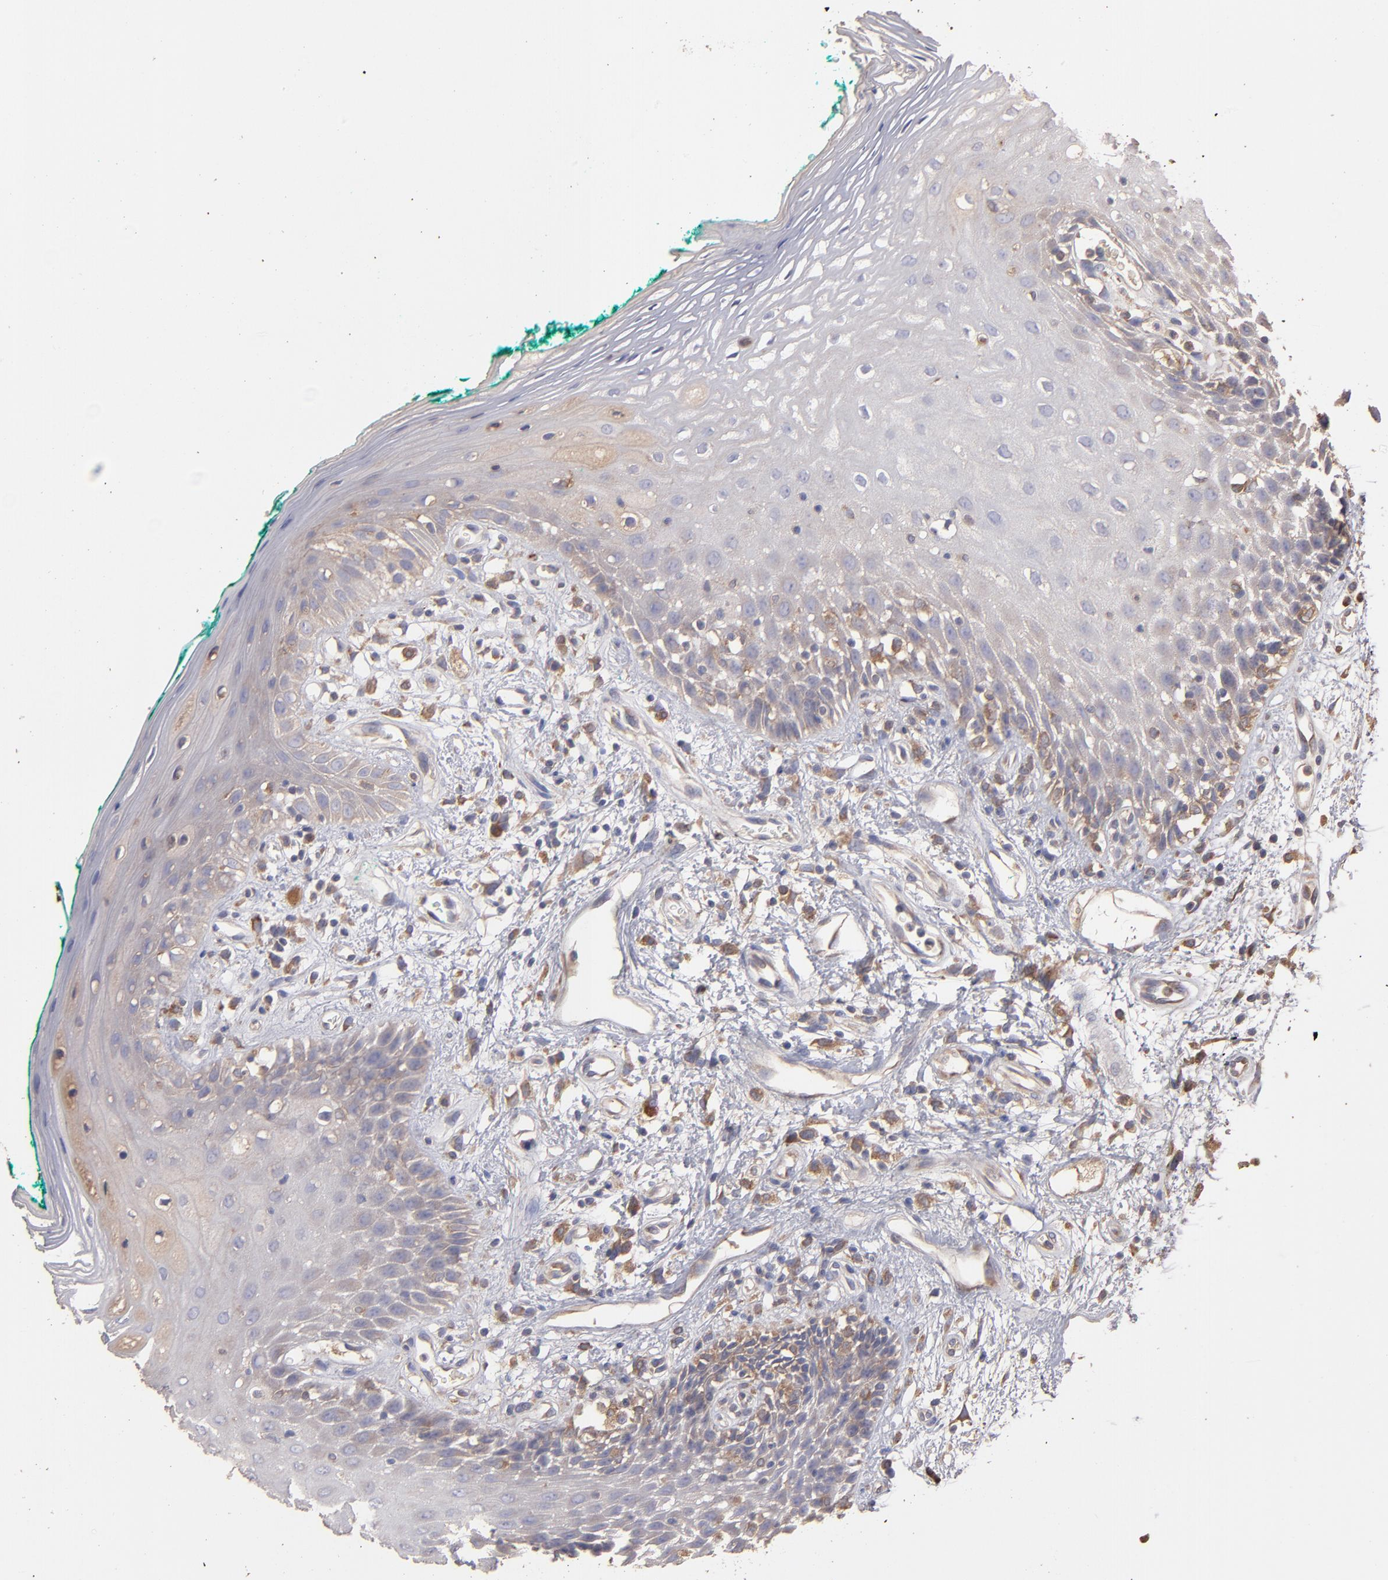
{"staining": {"intensity": "negative", "quantity": "none", "location": "none"}, "tissue": "oral mucosa", "cell_type": "Squamous epithelial cells", "image_type": "normal", "snomed": [{"axis": "morphology", "description": "Normal tissue, NOS"}, {"axis": "morphology", "description": "Squamous cell carcinoma, NOS"}, {"axis": "topography", "description": "Skeletal muscle"}, {"axis": "topography", "description": "Oral tissue"}, {"axis": "topography", "description": "Head-Neck"}], "caption": "IHC micrograph of benign oral mucosa: human oral mucosa stained with DAB (3,3'-diaminobenzidine) shows no significant protein expression in squamous epithelial cells.", "gene": "NFKBIE", "patient": {"sex": "female", "age": 84}}